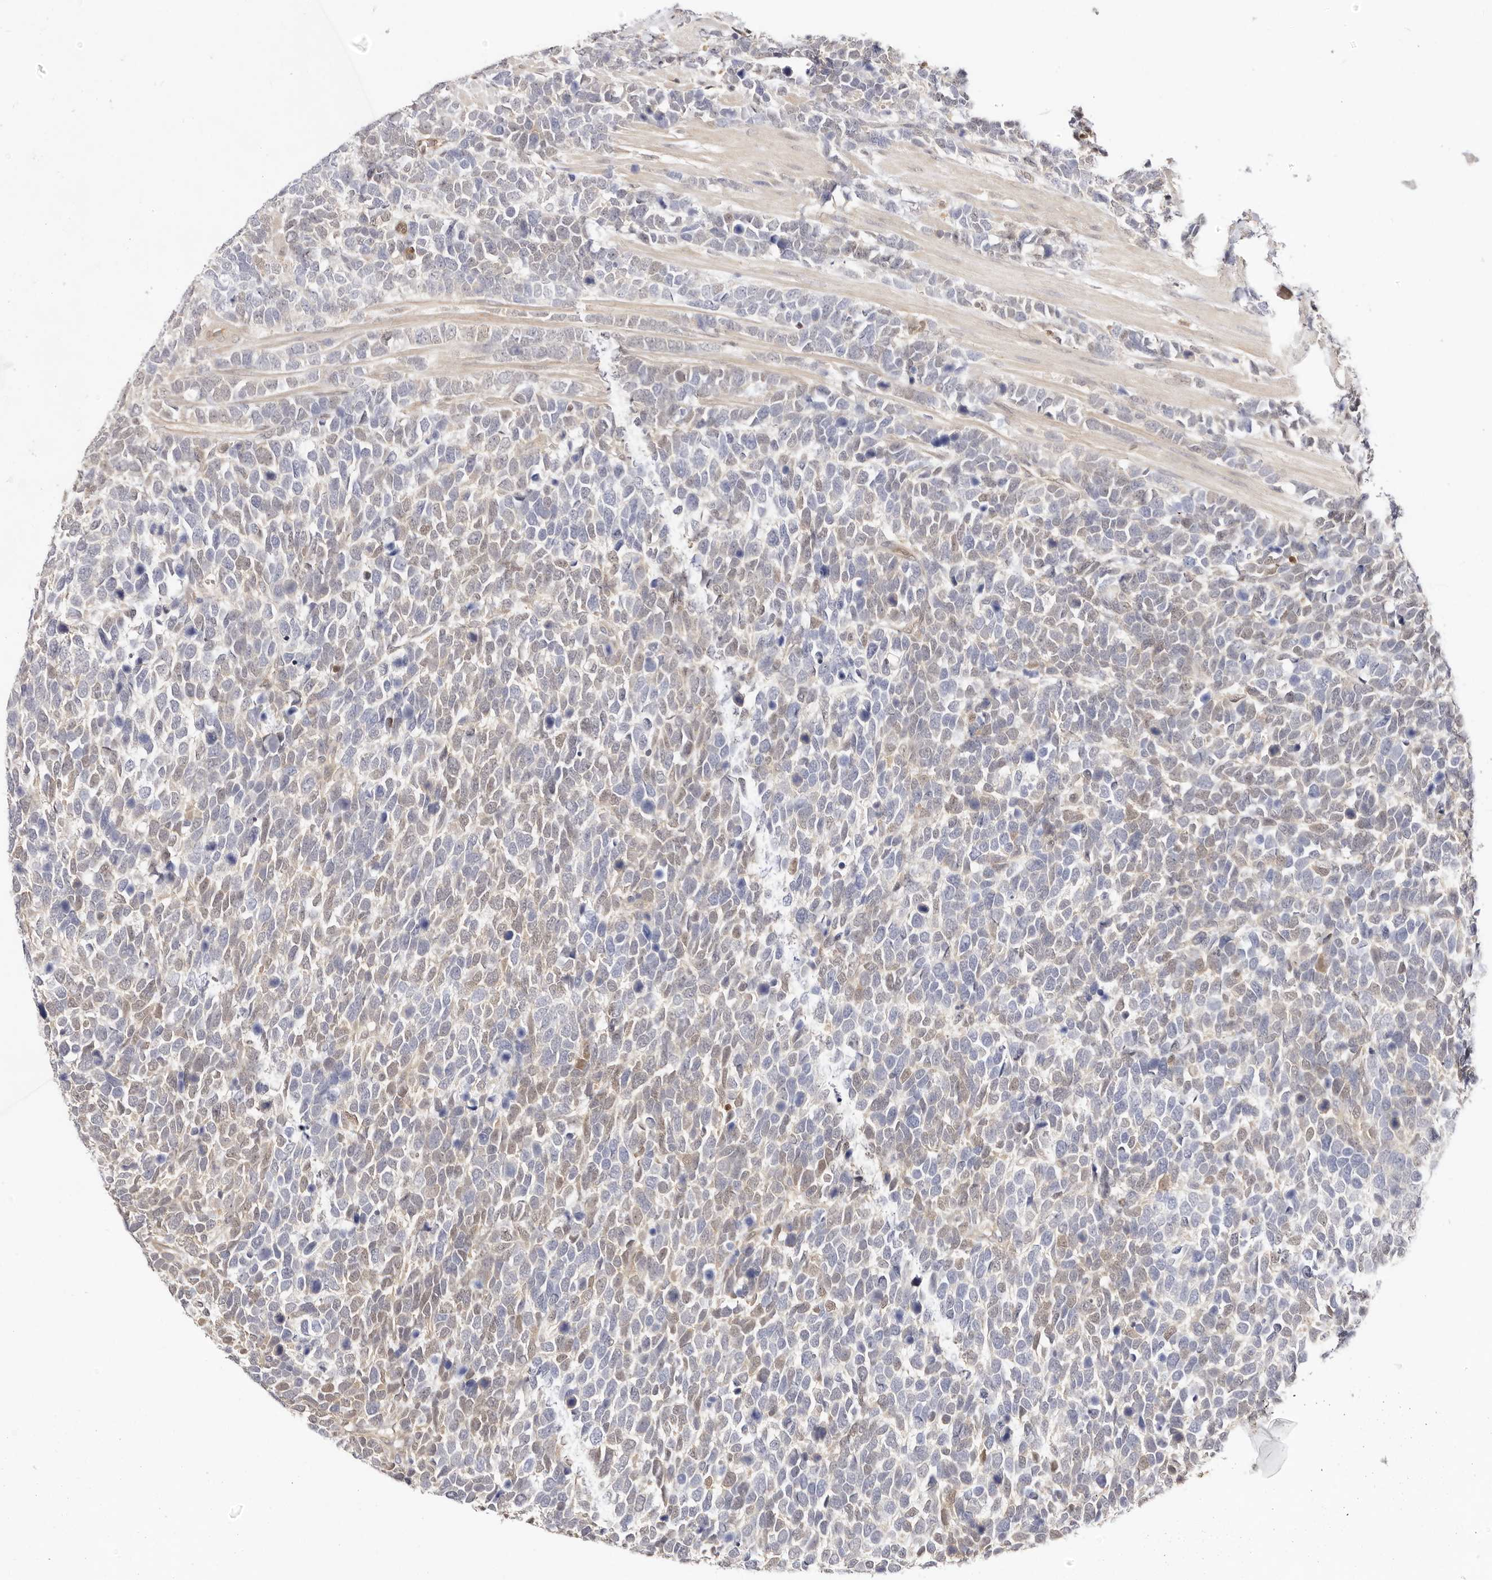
{"staining": {"intensity": "weak", "quantity": "25%-75%", "location": "nuclear"}, "tissue": "urothelial cancer", "cell_type": "Tumor cells", "image_type": "cancer", "snomed": [{"axis": "morphology", "description": "Urothelial carcinoma, High grade"}, {"axis": "topography", "description": "Urinary bladder"}], "caption": "Approximately 25%-75% of tumor cells in urothelial carcinoma (high-grade) demonstrate weak nuclear protein expression as visualized by brown immunohistochemical staining.", "gene": "STAT5A", "patient": {"sex": "female", "age": 82}}